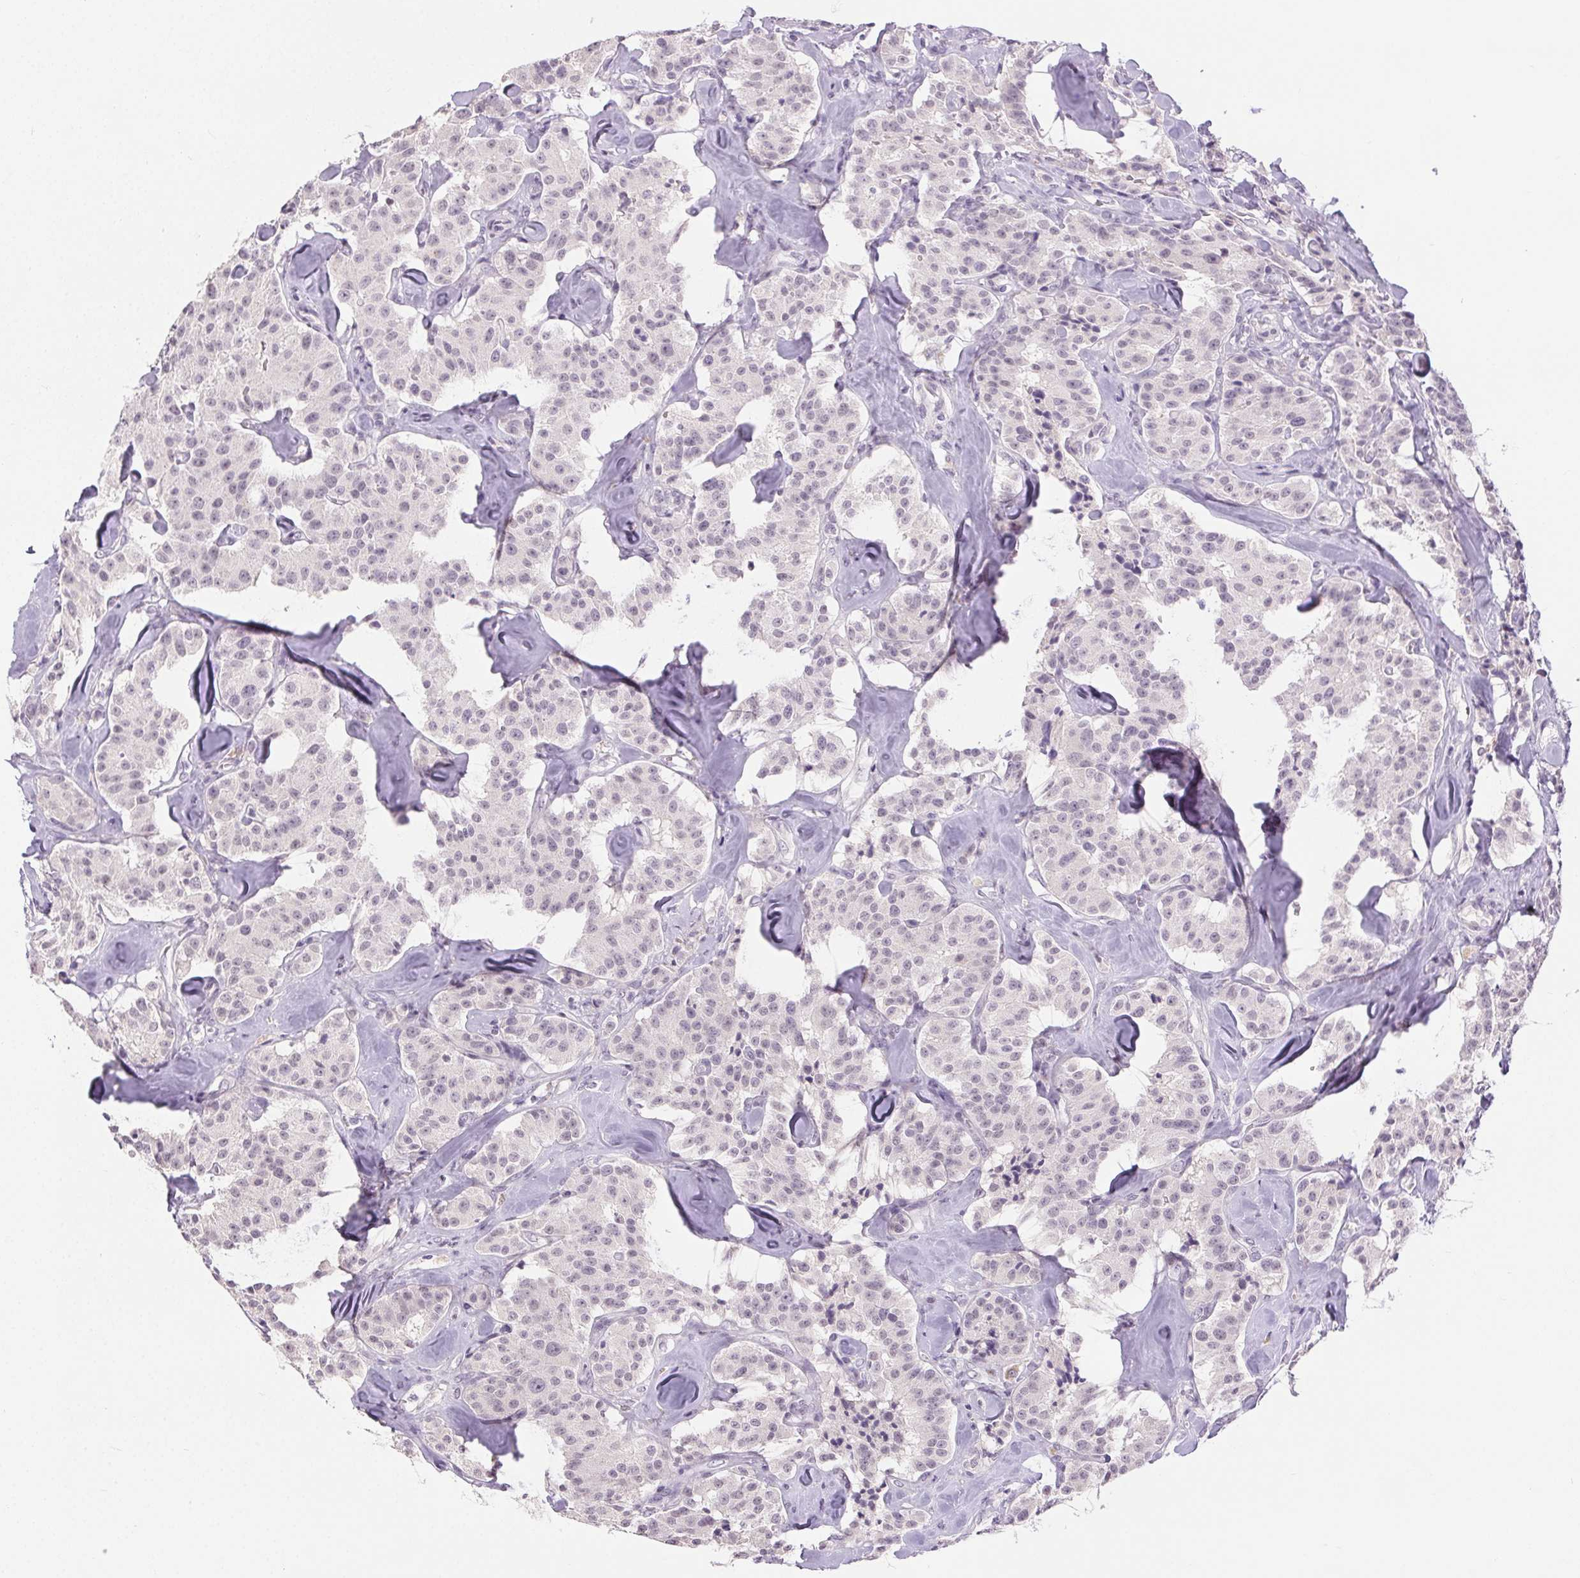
{"staining": {"intensity": "weak", "quantity": ">75%", "location": "nuclear"}, "tissue": "carcinoid", "cell_type": "Tumor cells", "image_type": "cancer", "snomed": [{"axis": "morphology", "description": "Carcinoid, malignant, NOS"}, {"axis": "topography", "description": "Pancreas"}], "caption": "Protein expression by immunohistochemistry (IHC) reveals weak nuclear staining in approximately >75% of tumor cells in carcinoid.", "gene": "FAM168A", "patient": {"sex": "male", "age": 41}}